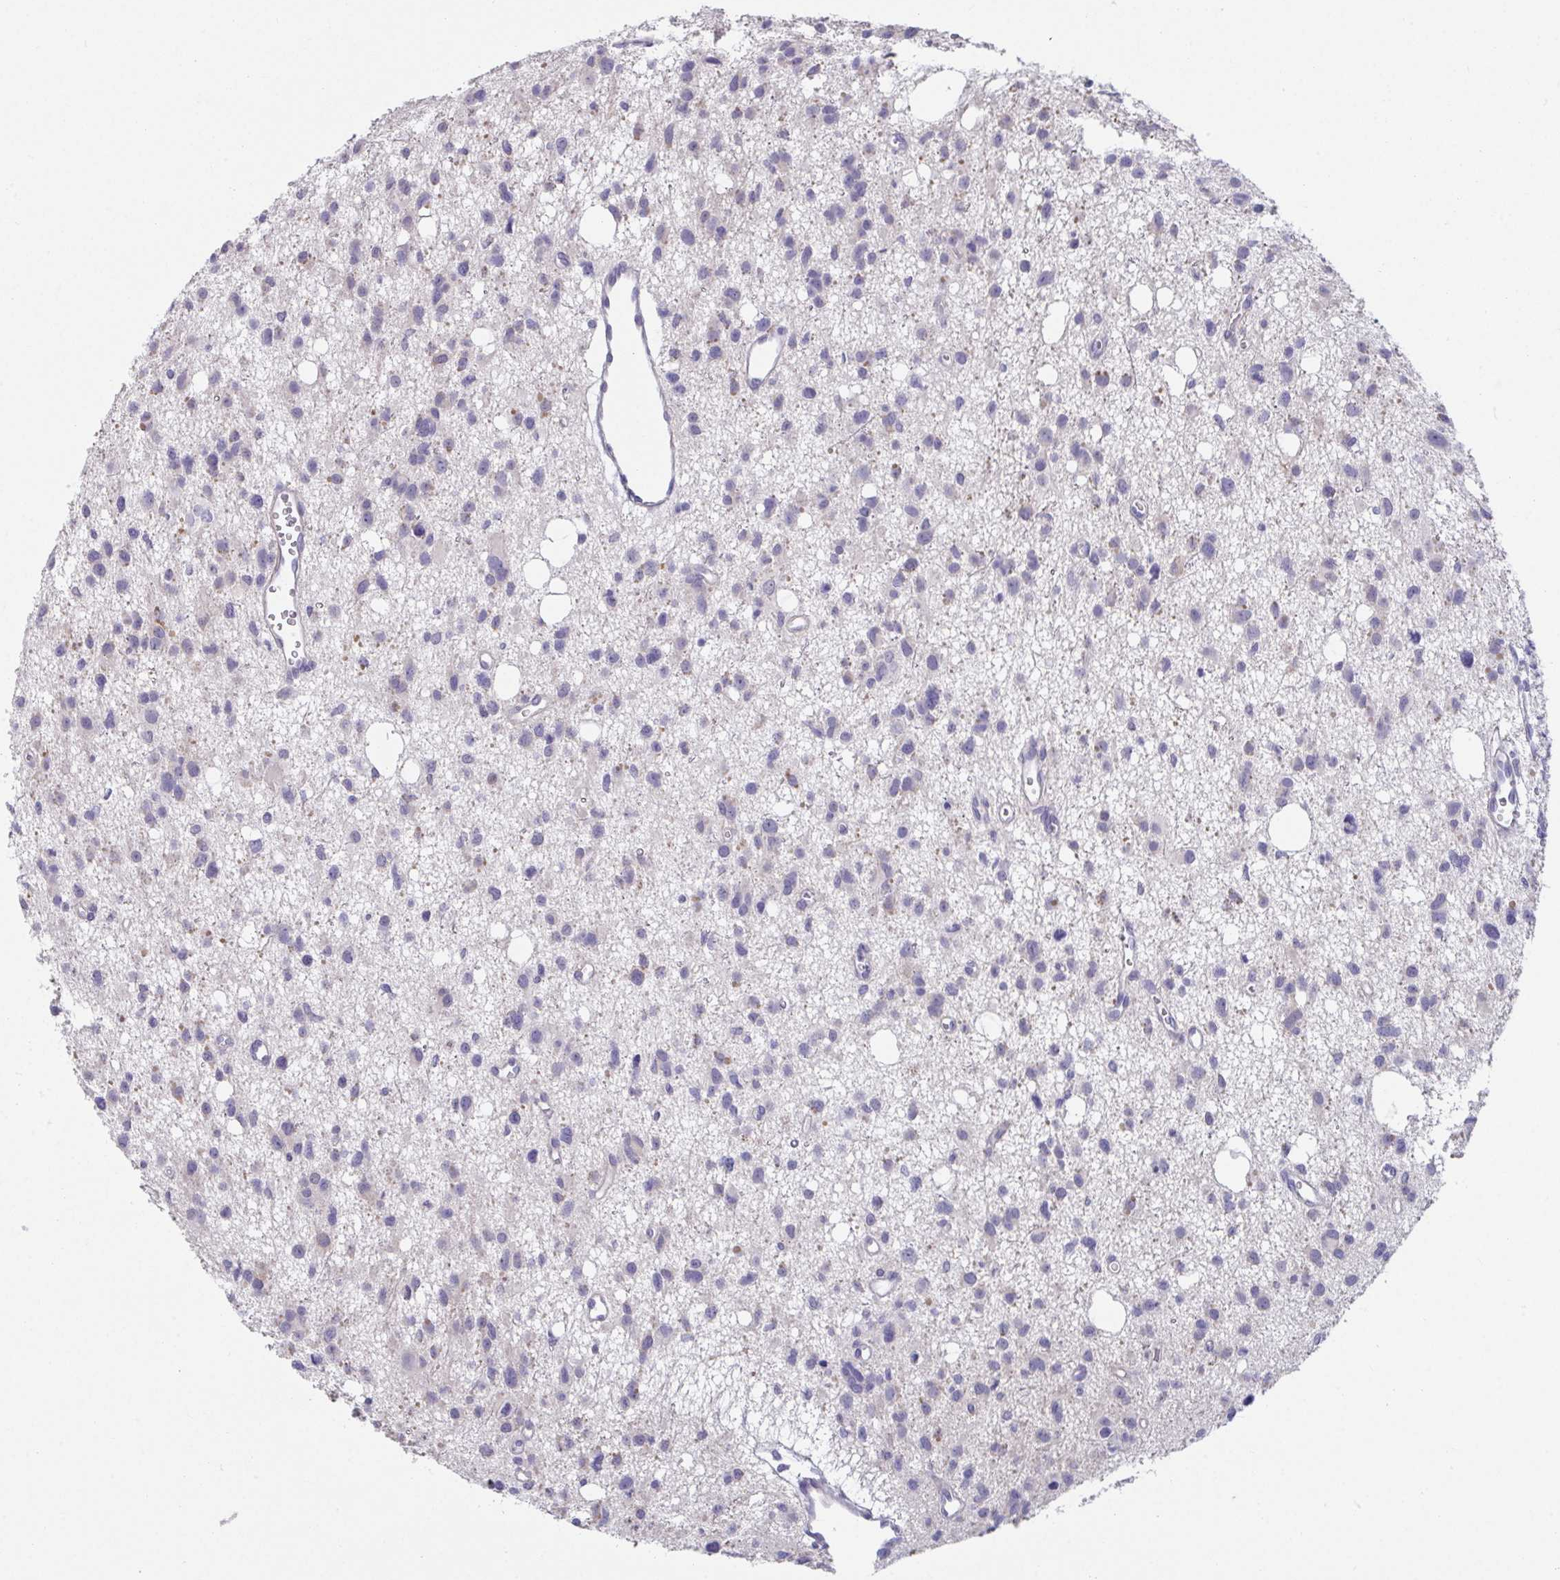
{"staining": {"intensity": "negative", "quantity": "none", "location": "none"}, "tissue": "glioma", "cell_type": "Tumor cells", "image_type": "cancer", "snomed": [{"axis": "morphology", "description": "Glioma, malignant, High grade"}, {"axis": "topography", "description": "Brain"}], "caption": "Protein analysis of malignant glioma (high-grade) displays no significant positivity in tumor cells.", "gene": "CXCR1", "patient": {"sex": "male", "age": 23}}